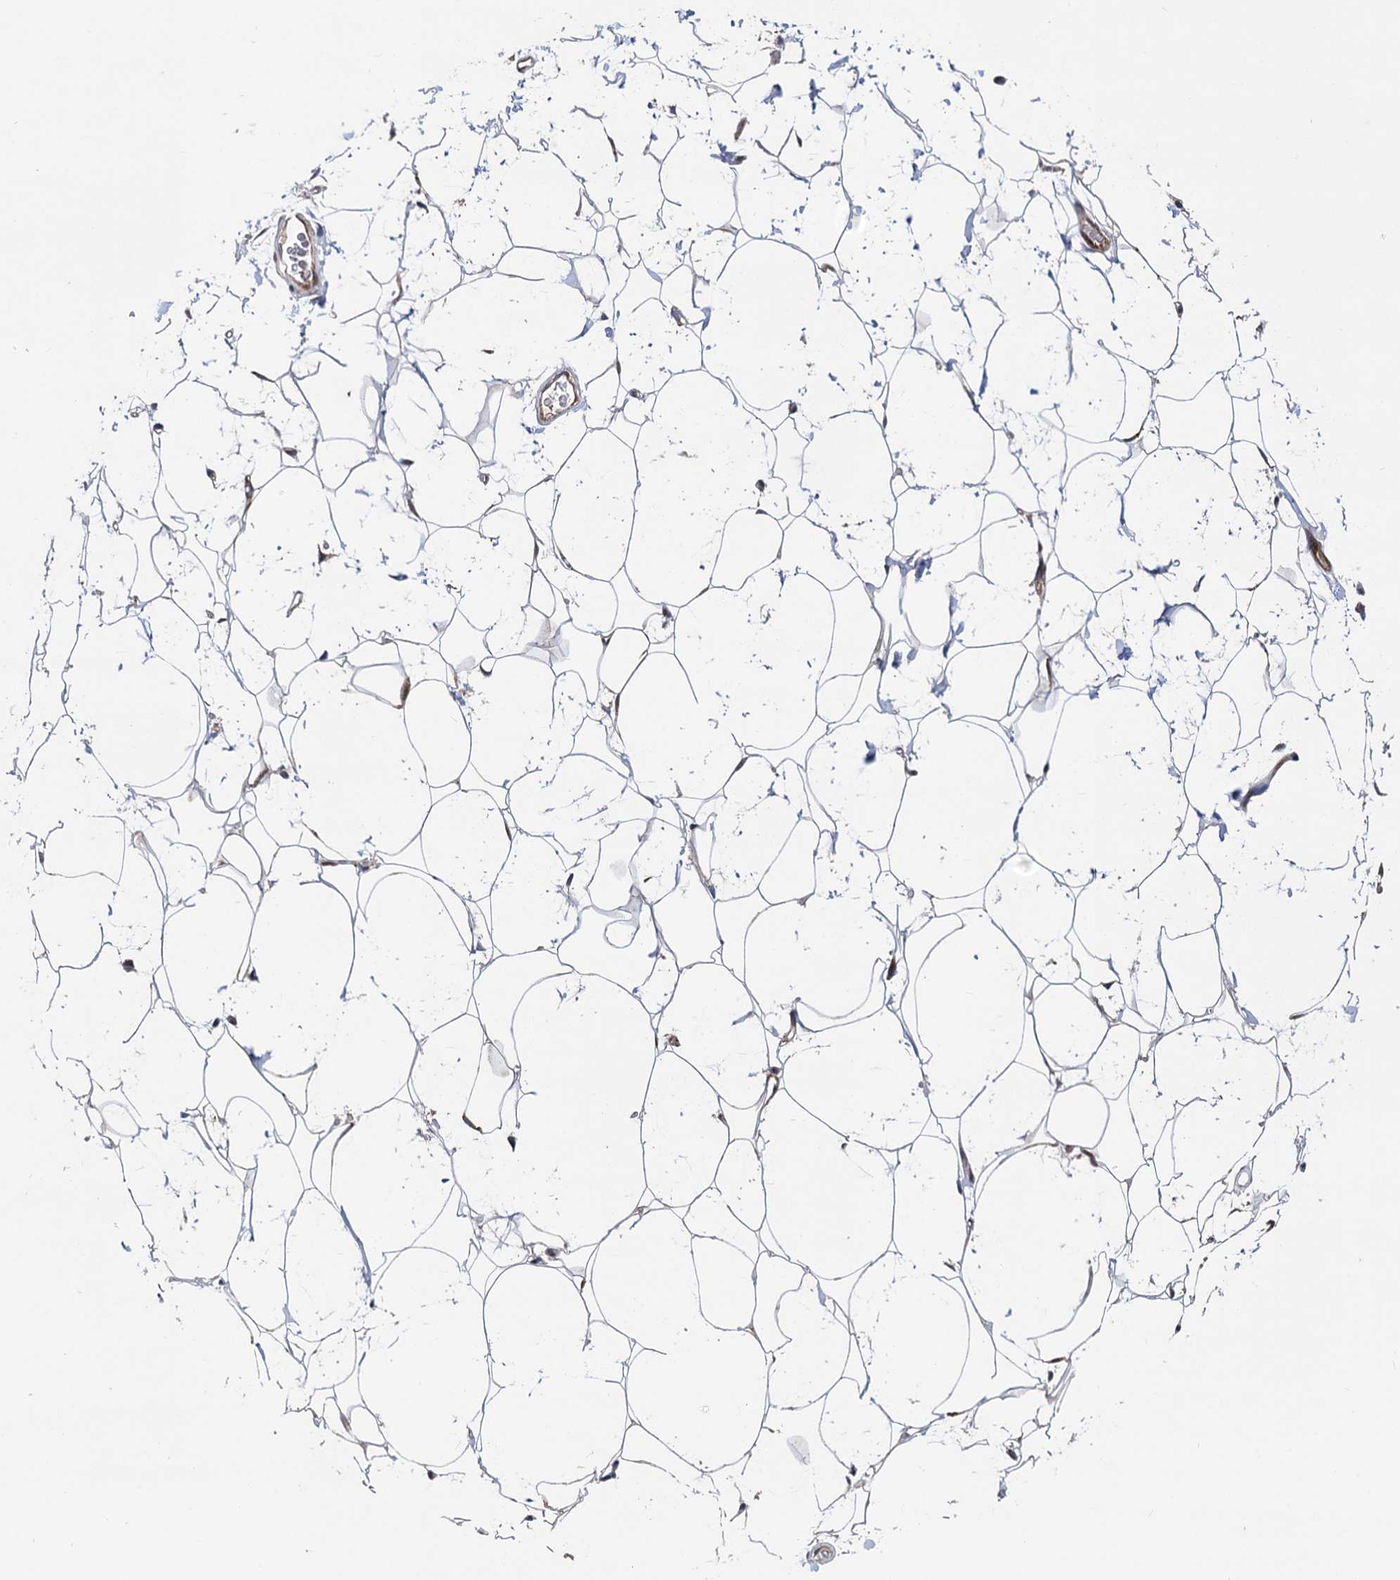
{"staining": {"intensity": "negative", "quantity": "none", "location": "none"}, "tissue": "adipose tissue", "cell_type": "Adipocytes", "image_type": "normal", "snomed": [{"axis": "morphology", "description": "Normal tissue, NOS"}, {"axis": "topography", "description": "Breast"}], "caption": "Human adipose tissue stained for a protein using immunohistochemistry exhibits no expression in adipocytes.", "gene": "UBR1", "patient": {"sex": "female", "age": 26}}